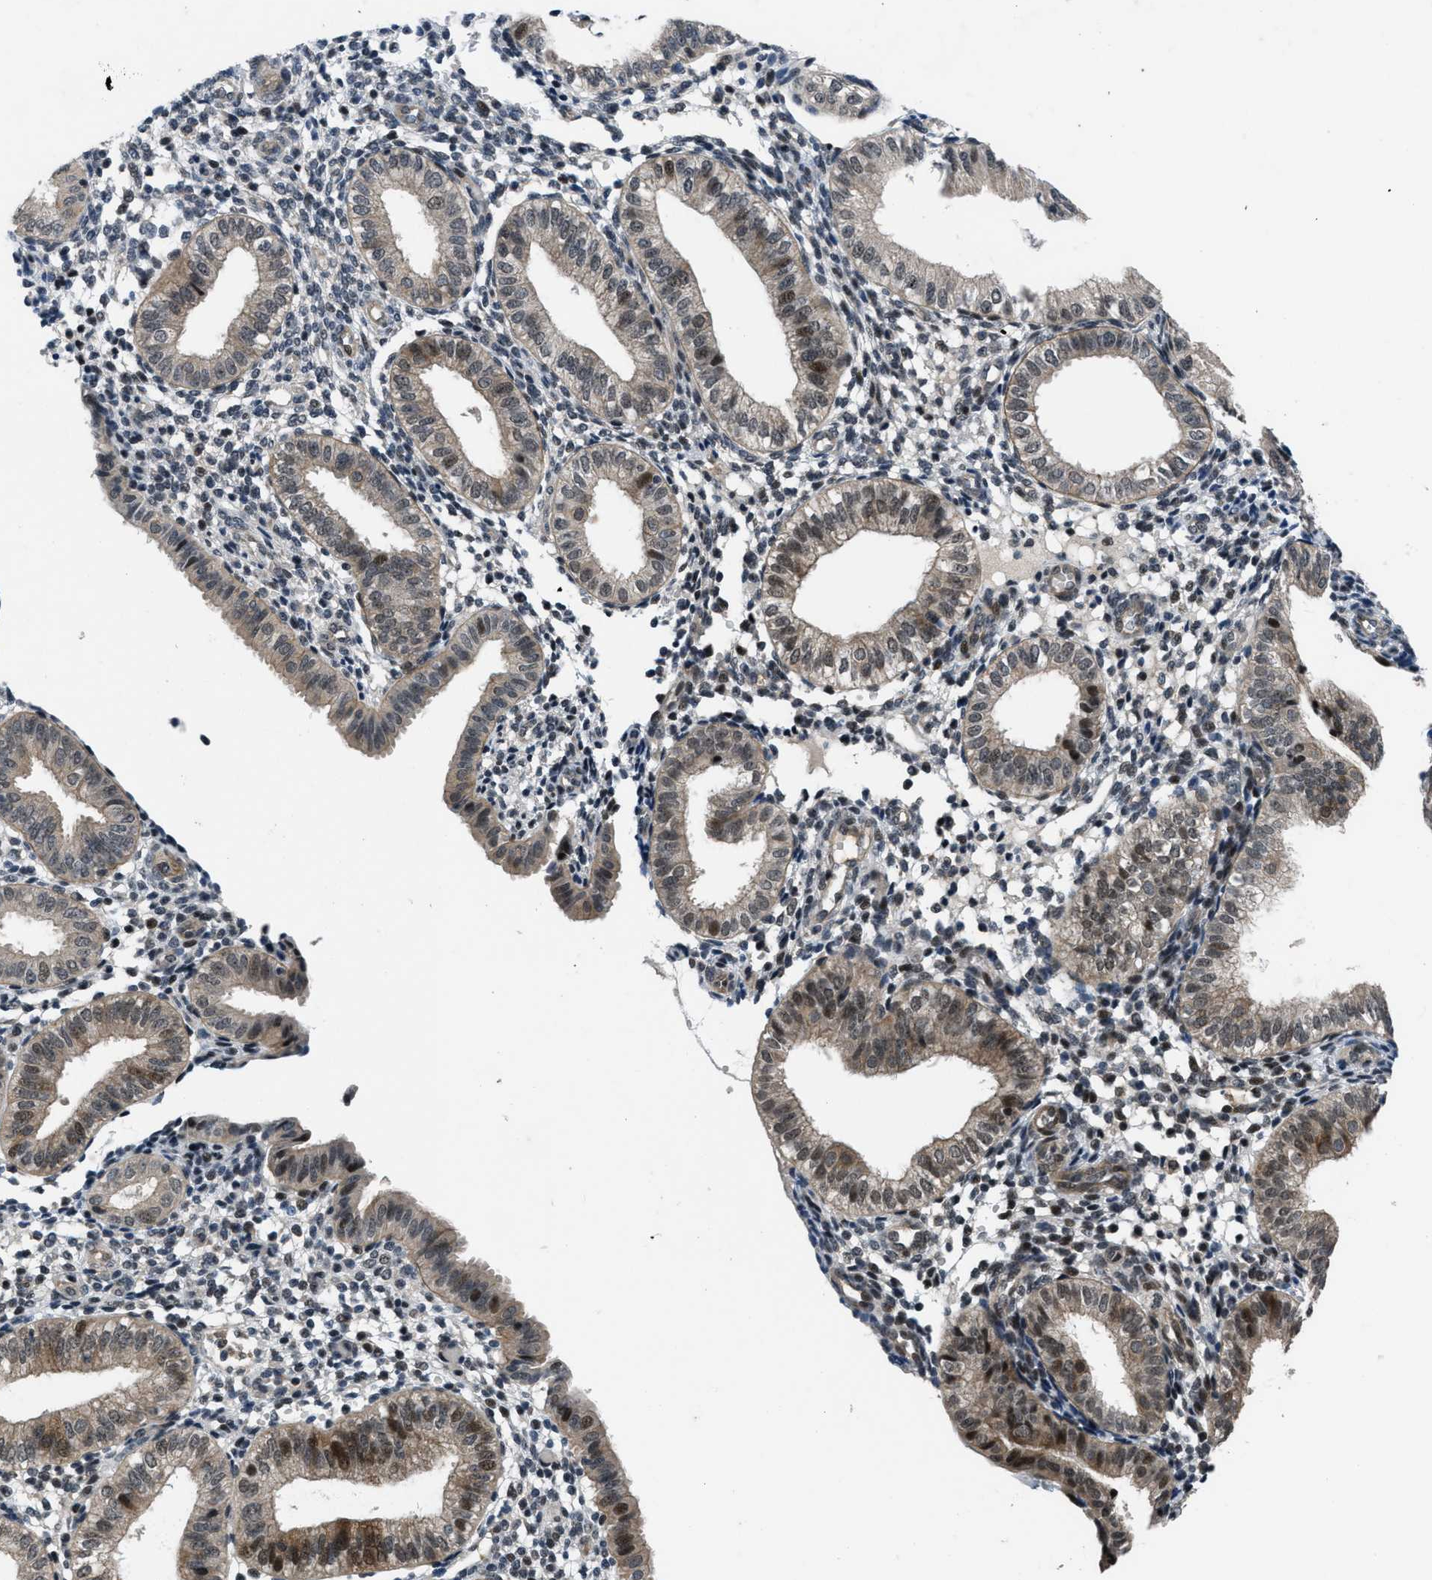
{"staining": {"intensity": "moderate", "quantity": "<25%", "location": "nuclear"}, "tissue": "endometrium", "cell_type": "Cells in endometrial stroma", "image_type": "normal", "snomed": [{"axis": "morphology", "description": "Normal tissue, NOS"}, {"axis": "topography", "description": "Endometrium"}], "caption": "A low amount of moderate nuclear expression is present in about <25% of cells in endometrial stroma in normal endometrium. (DAB IHC, brown staining for protein, blue staining for nuclei).", "gene": "SETD5", "patient": {"sex": "female", "age": 39}}